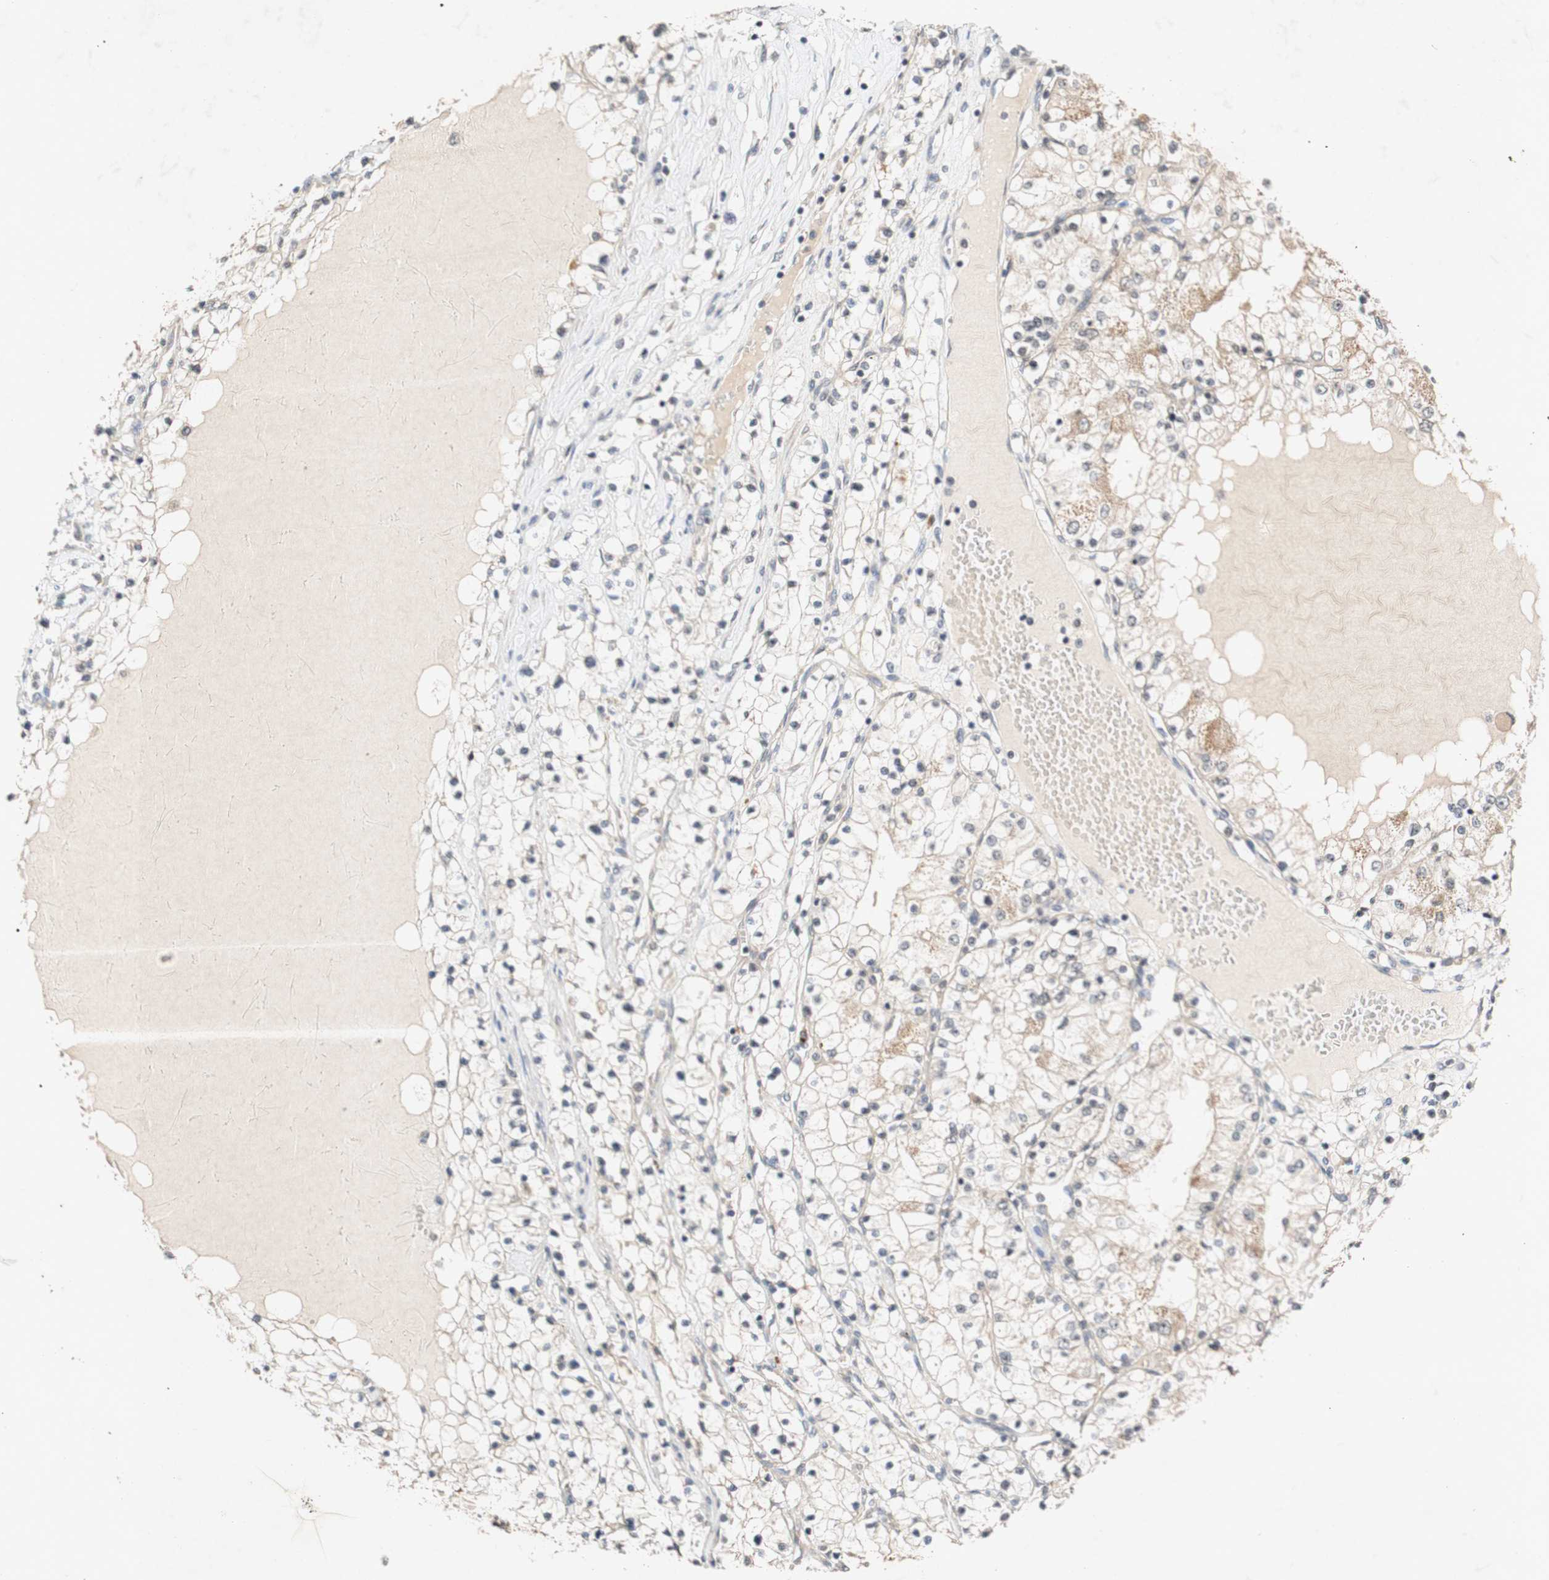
{"staining": {"intensity": "weak", "quantity": ">75%", "location": "cytoplasmic/membranous"}, "tissue": "renal cancer", "cell_type": "Tumor cells", "image_type": "cancer", "snomed": [{"axis": "morphology", "description": "Adenocarcinoma, NOS"}, {"axis": "topography", "description": "Kidney"}], "caption": "This is an image of immunohistochemistry (IHC) staining of renal cancer, which shows weak expression in the cytoplasmic/membranous of tumor cells.", "gene": "PIN1", "patient": {"sex": "male", "age": 68}}